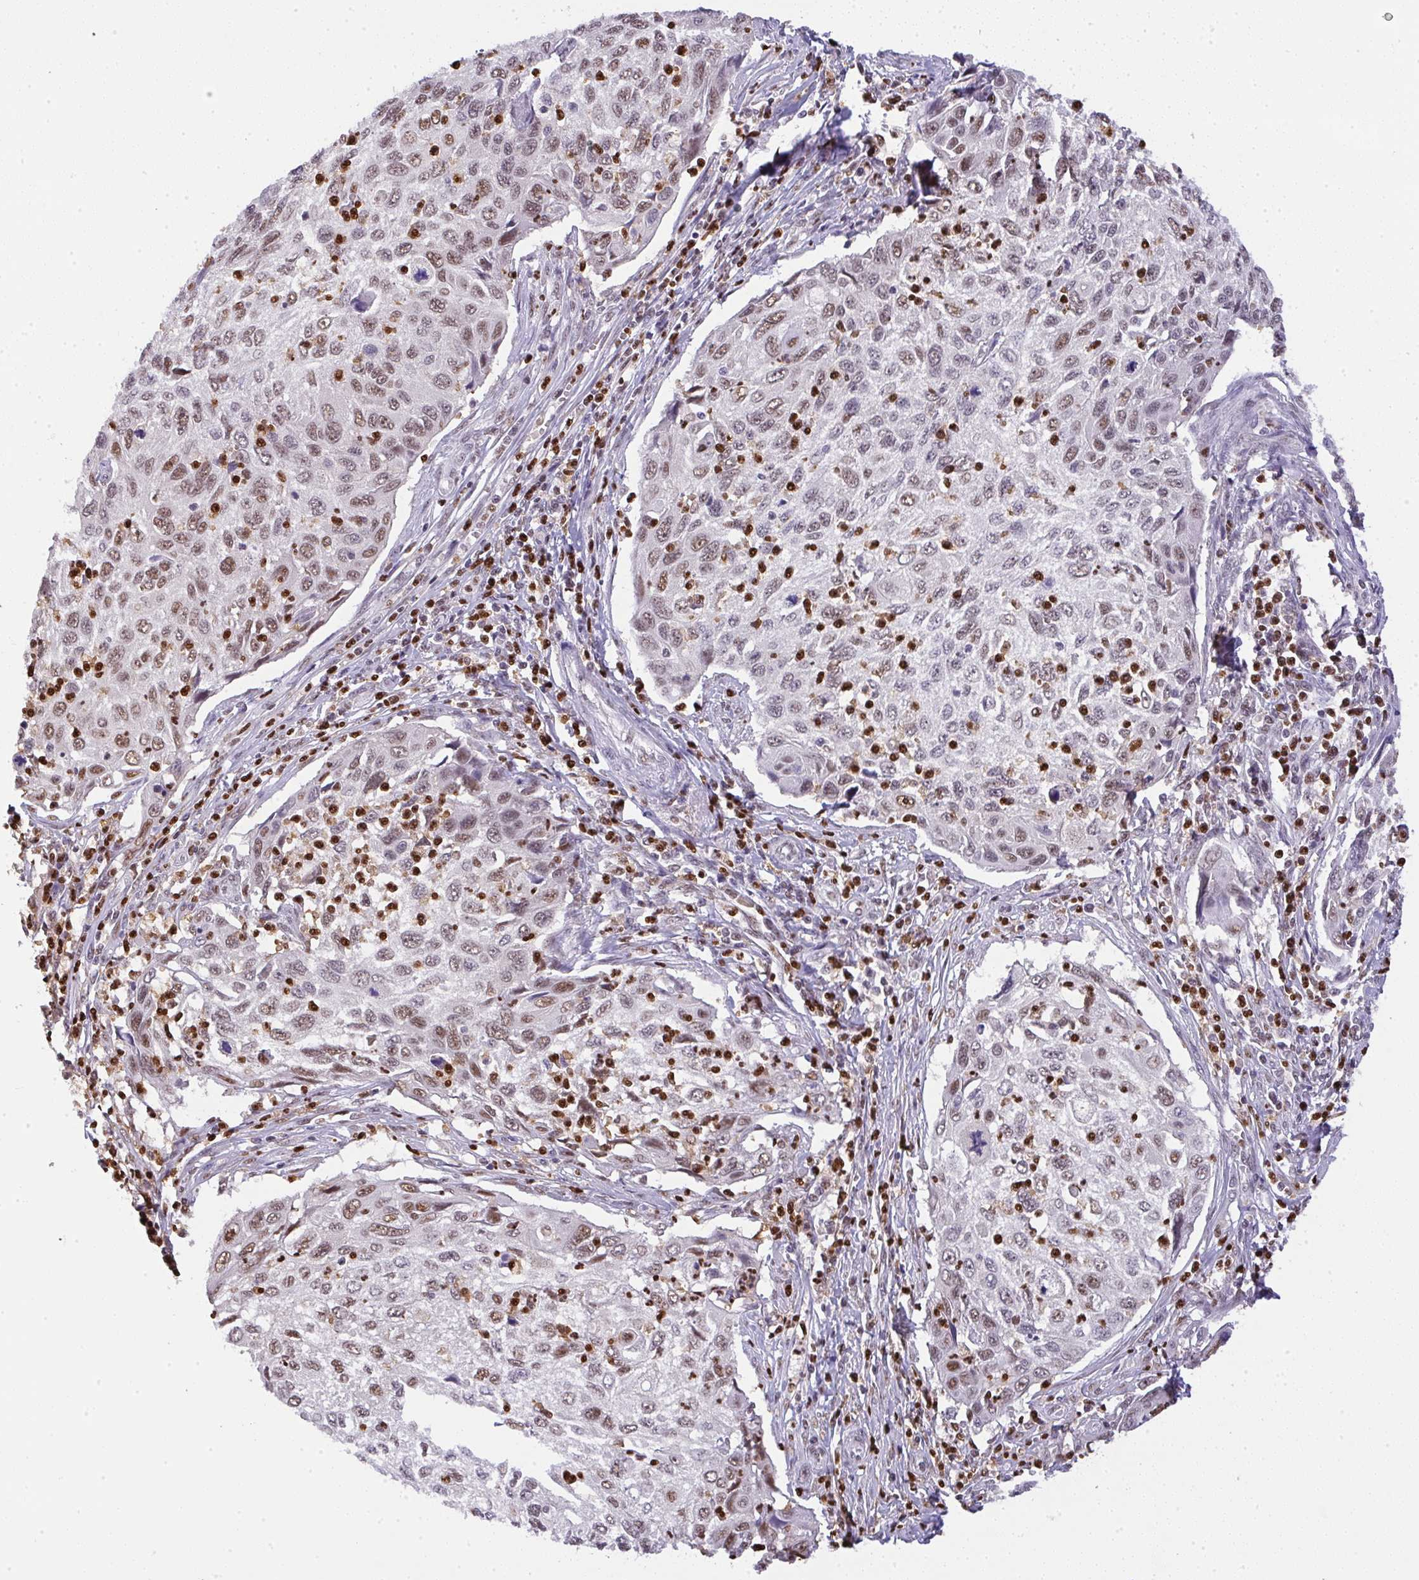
{"staining": {"intensity": "weak", "quantity": "25%-75%", "location": "nuclear"}, "tissue": "cervical cancer", "cell_type": "Tumor cells", "image_type": "cancer", "snomed": [{"axis": "morphology", "description": "Squamous cell carcinoma, NOS"}, {"axis": "topography", "description": "Cervix"}], "caption": "Protein expression analysis of human cervical cancer (squamous cell carcinoma) reveals weak nuclear positivity in about 25%-75% of tumor cells.", "gene": "BBX", "patient": {"sex": "female", "age": 70}}